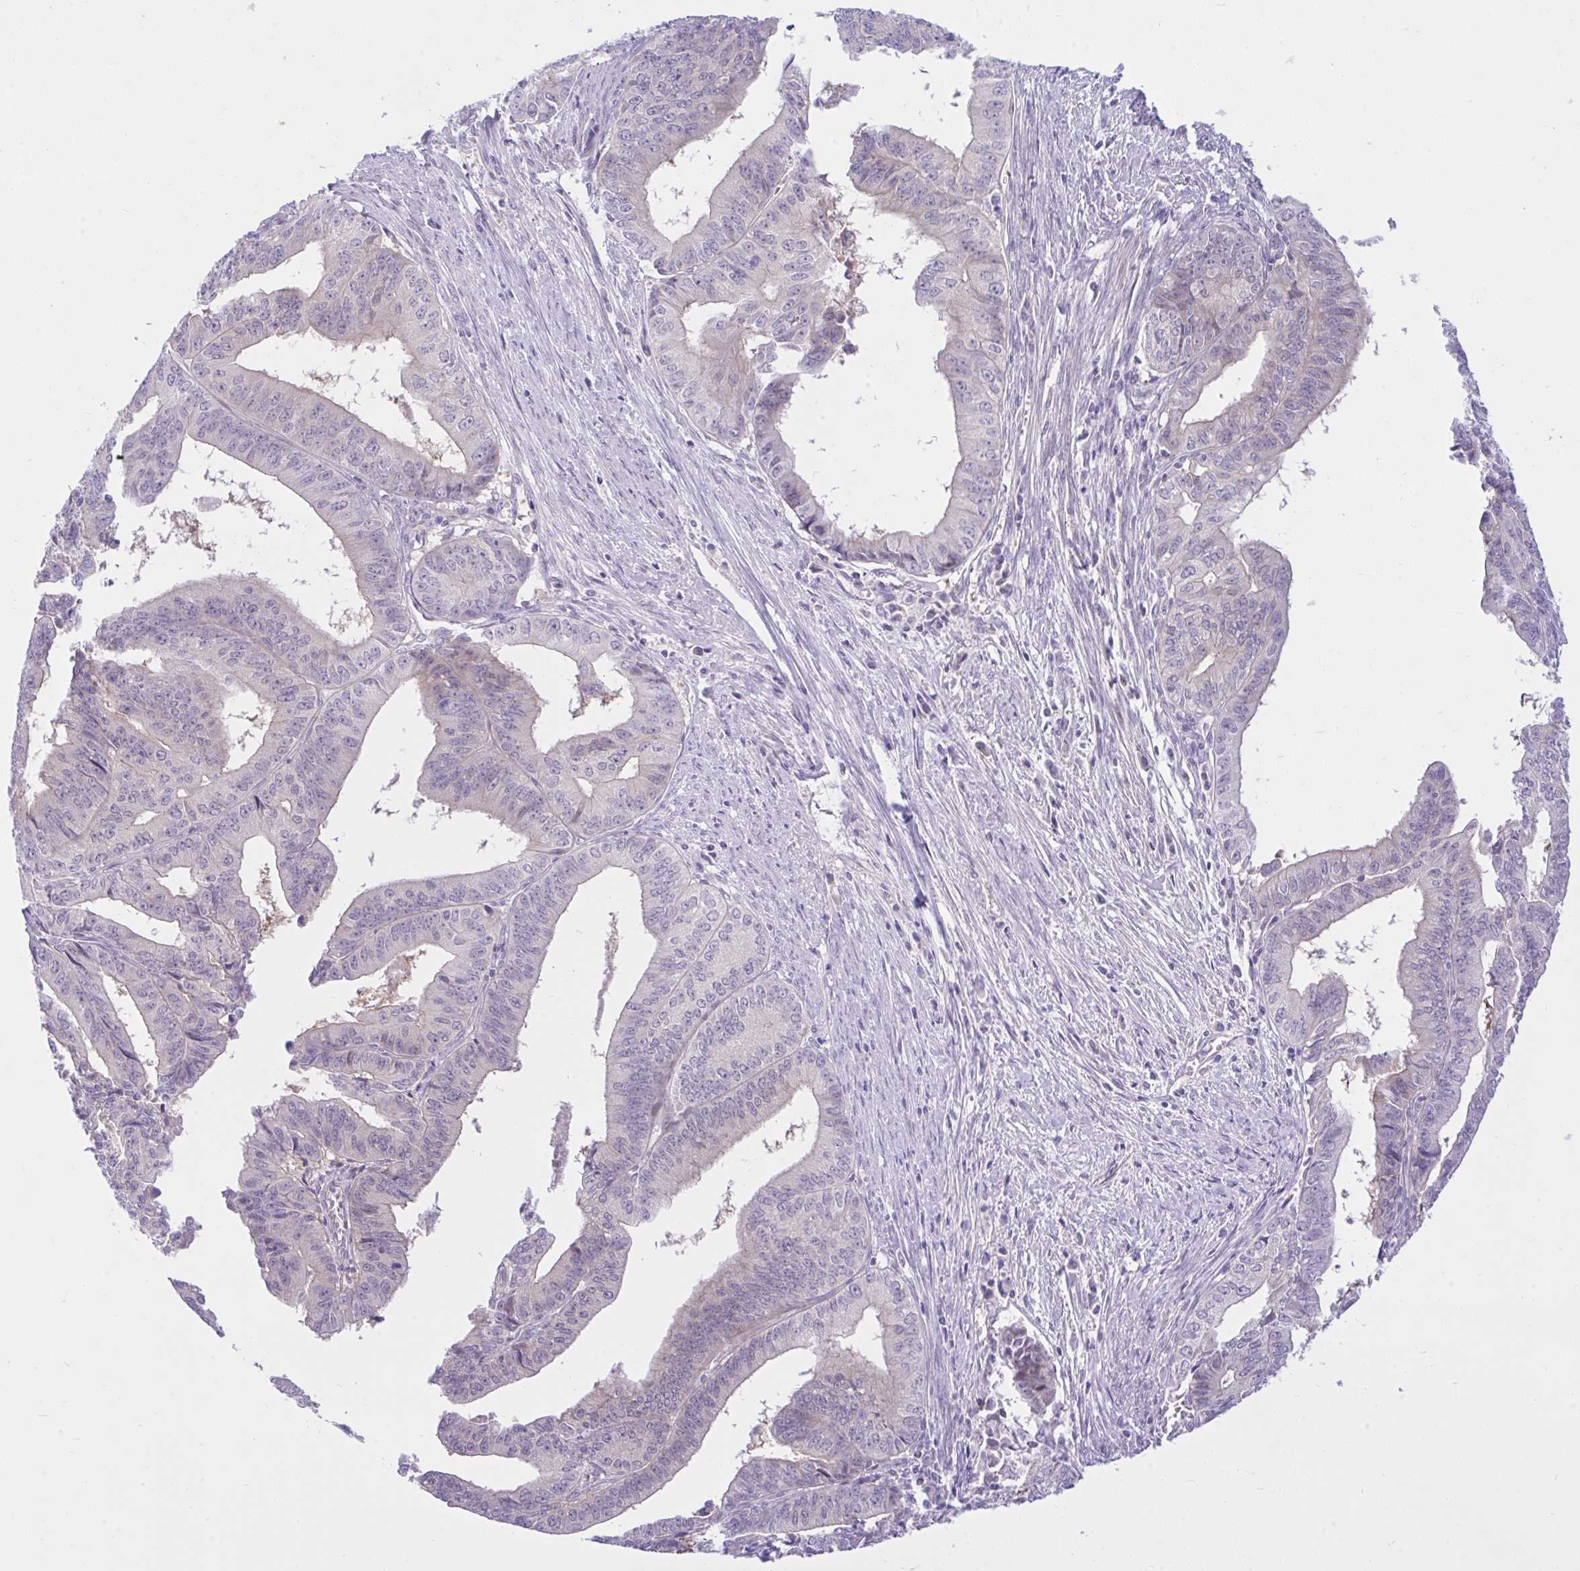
{"staining": {"intensity": "negative", "quantity": "none", "location": "none"}, "tissue": "endometrial cancer", "cell_type": "Tumor cells", "image_type": "cancer", "snomed": [{"axis": "morphology", "description": "Adenocarcinoma, NOS"}, {"axis": "topography", "description": "Endometrium"}], "caption": "Immunohistochemistry (IHC) photomicrograph of human adenocarcinoma (endometrial) stained for a protein (brown), which reveals no staining in tumor cells.", "gene": "ZNF101", "patient": {"sex": "female", "age": 65}}